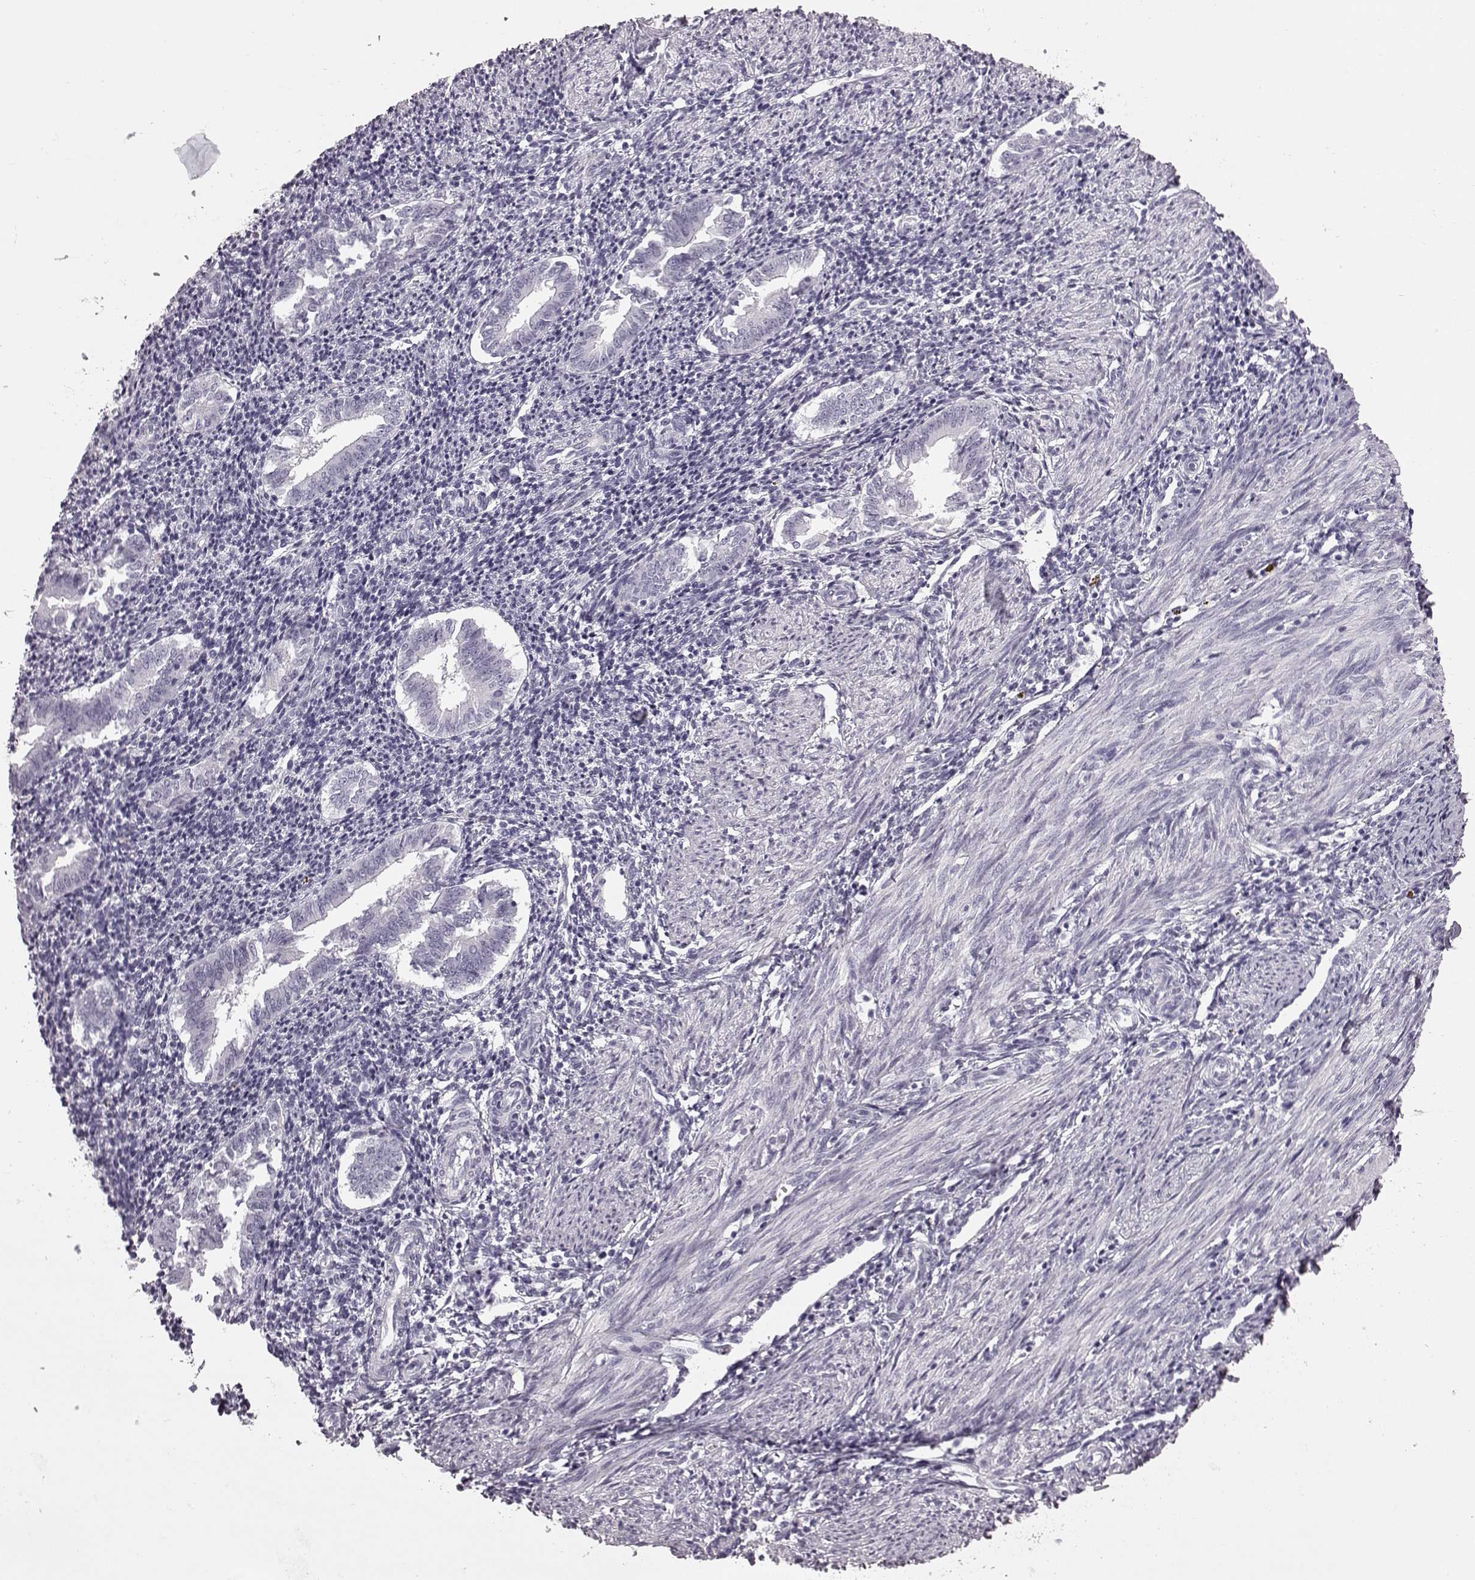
{"staining": {"intensity": "negative", "quantity": "none", "location": "none"}, "tissue": "endometrium", "cell_type": "Cells in endometrial stroma", "image_type": "normal", "snomed": [{"axis": "morphology", "description": "Normal tissue, NOS"}, {"axis": "topography", "description": "Endometrium"}], "caption": "Human endometrium stained for a protein using immunohistochemistry (IHC) exhibits no staining in cells in endometrial stroma.", "gene": "AIPL1", "patient": {"sex": "female", "age": 25}}